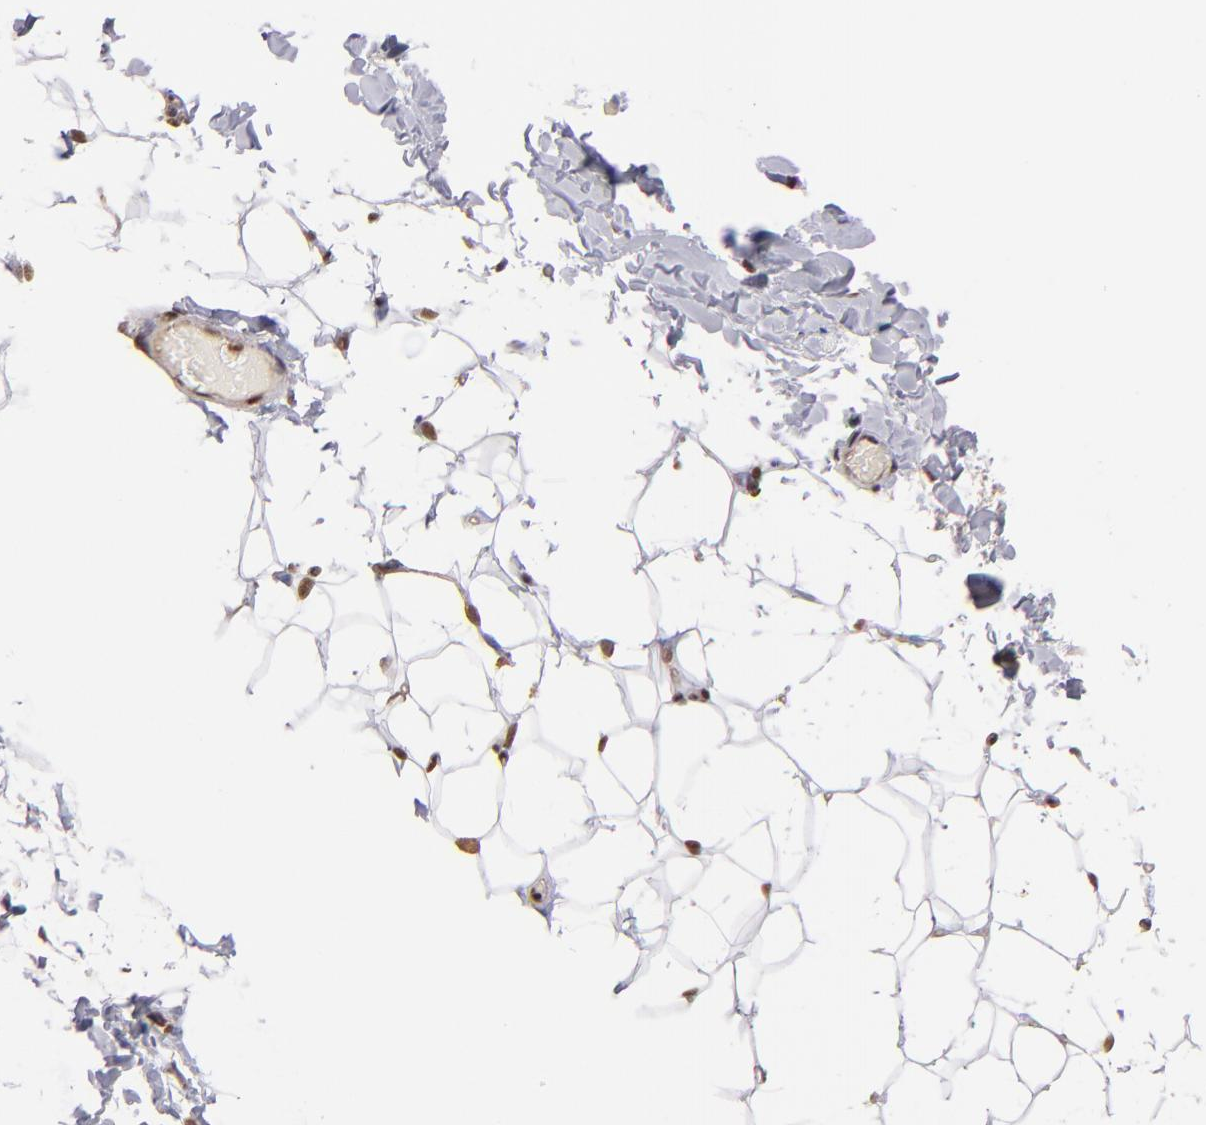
{"staining": {"intensity": "moderate", "quantity": ">75%", "location": "nuclear"}, "tissue": "adipose tissue", "cell_type": "Adipocytes", "image_type": "normal", "snomed": [{"axis": "morphology", "description": "Normal tissue, NOS"}, {"axis": "topography", "description": "Soft tissue"}], "caption": "This photomicrograph displays IHC staining of benign adipose tissue, with medium moderate nuclear expression in approximately >75% of adipocytes.", "gene": "TERF2", "patient": {"sex": "male", "age": 26}}